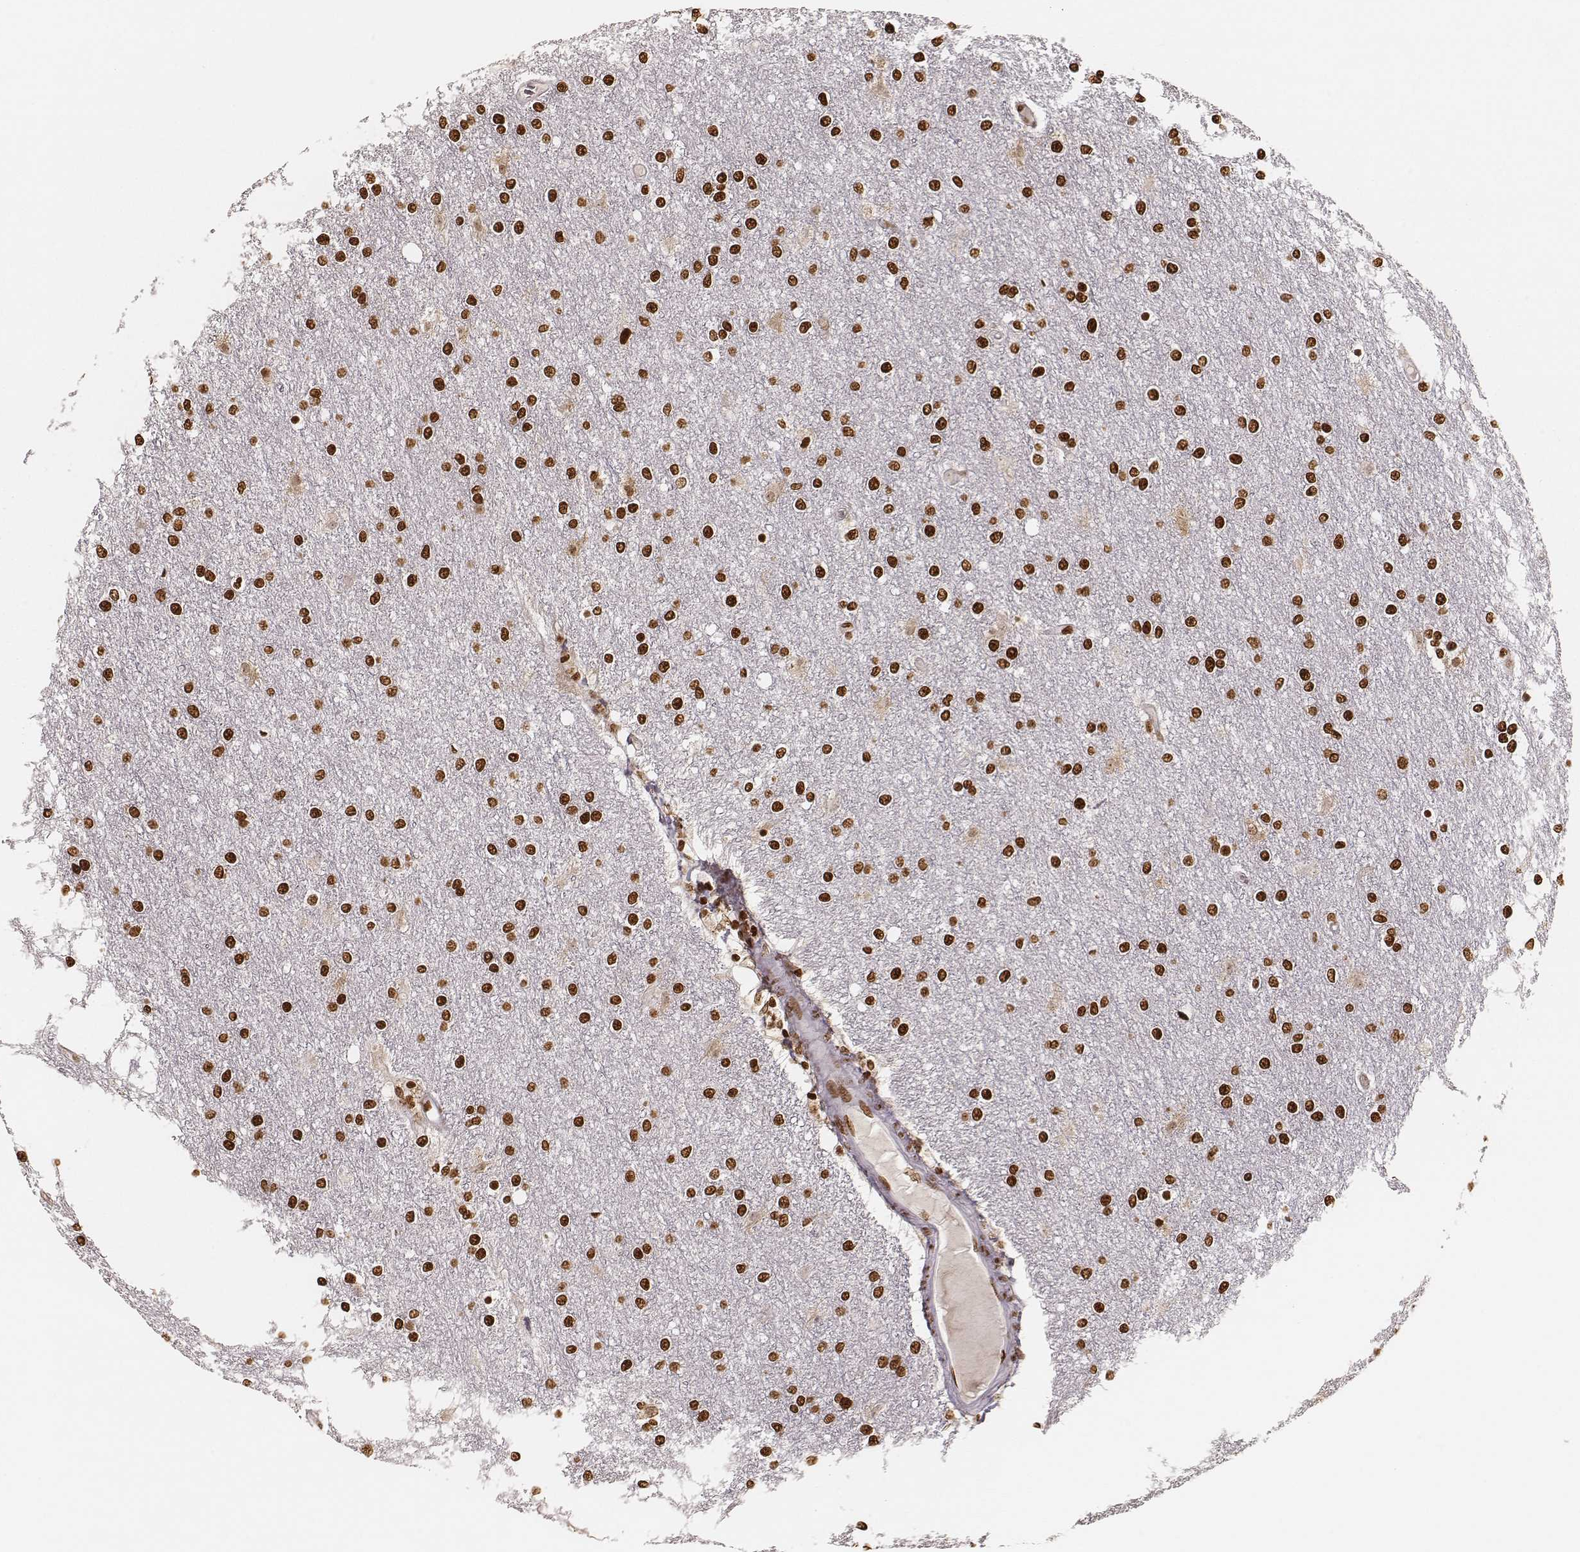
{"staining": {"intensity": "strong", "quantity": ">75%", "location": "nuclear"}, "tissue": "glioma", "cell_type": "Tumor cells", "image_type": "cancer", "snomed": [{"axis": "morphology", "description": "Glioma, malignant, High grade"}, {"axis": "topography", "description": "Brain"}], "caption": "Strong nuclear protein staining is present in about >75% of tumor cells in glioma. (brown staining indicates protein expression, while blue staining denotes nuclei).", "gene": "PARP1", "patient": {"sex": "female", "age": 61}}